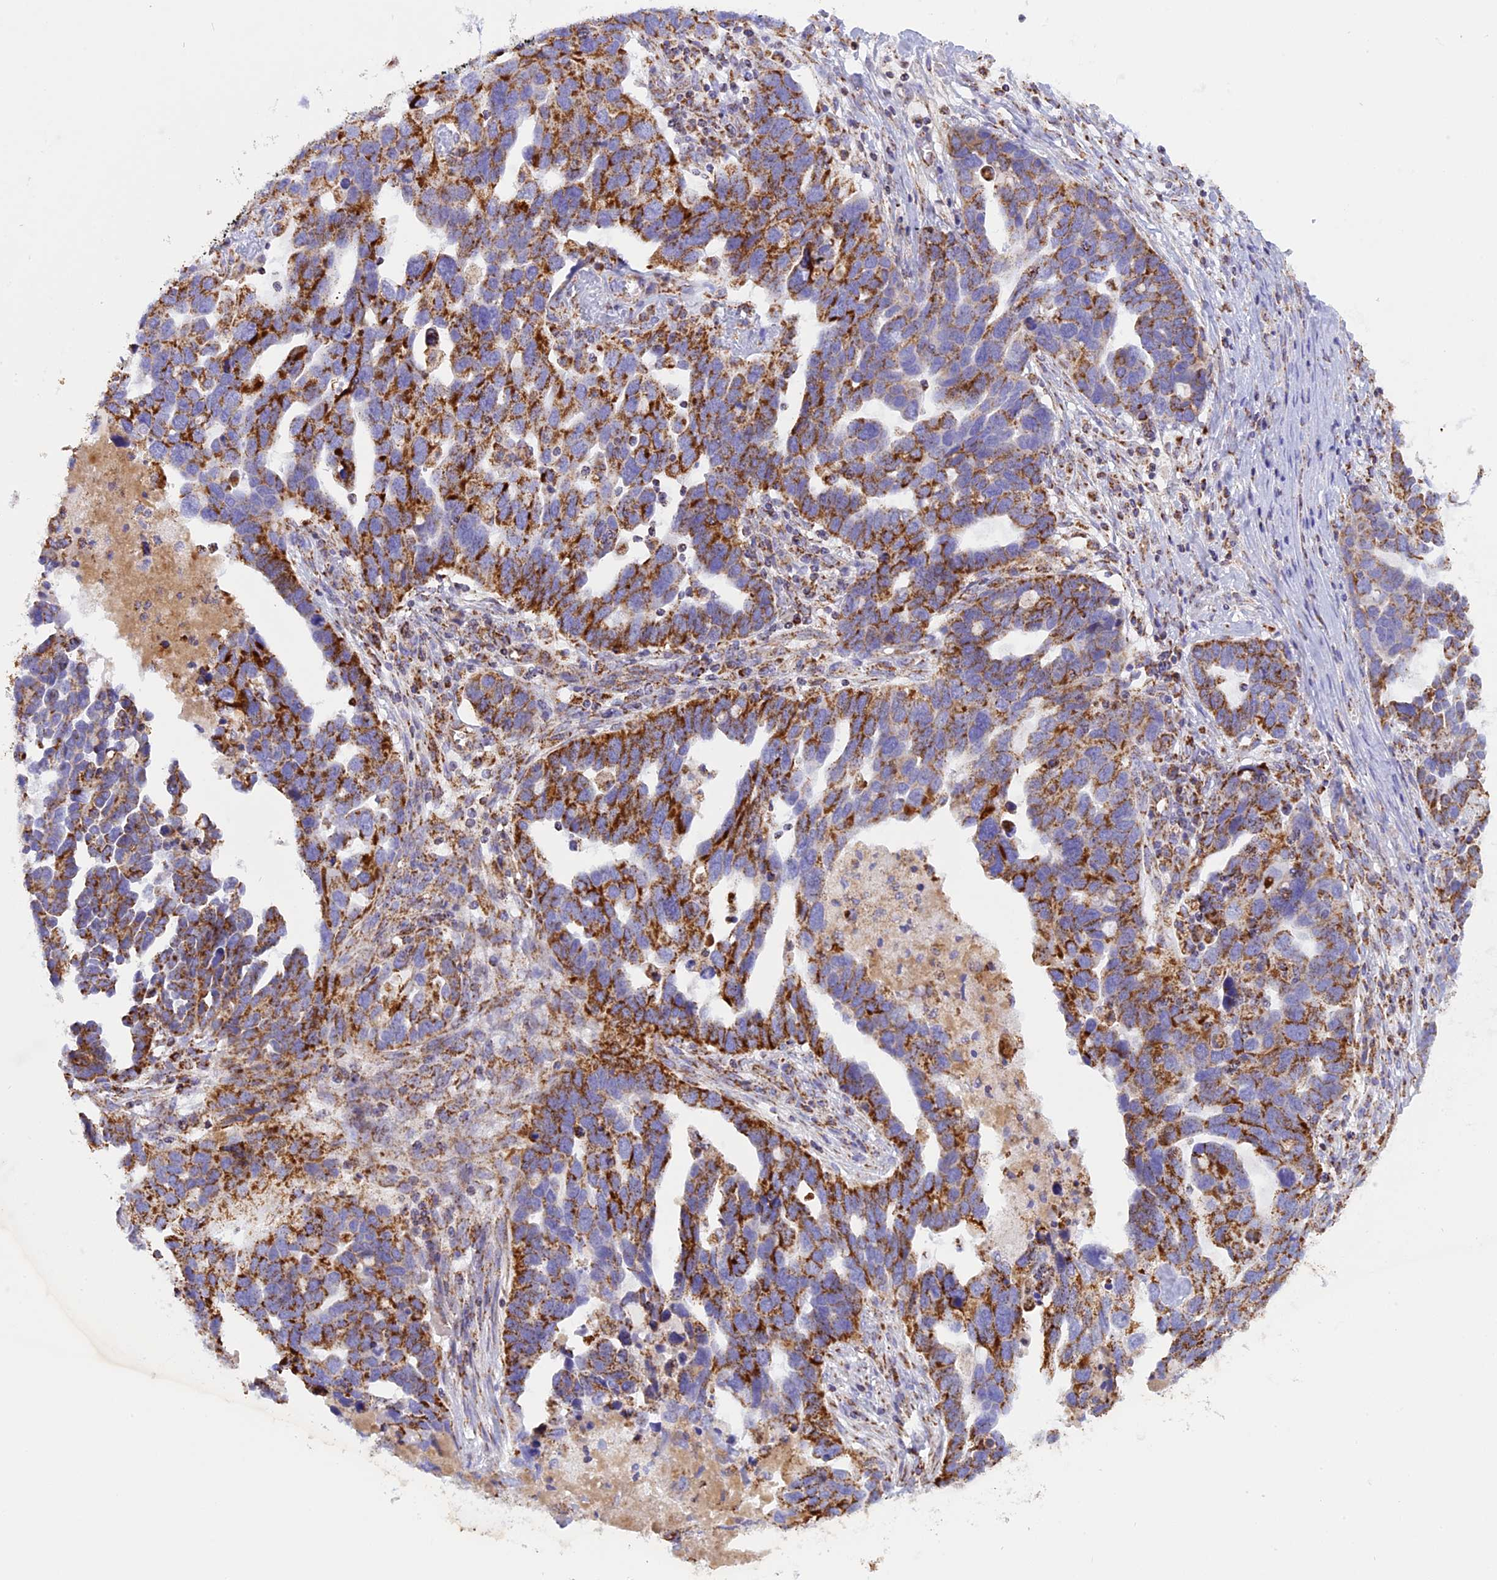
{"staining": {"intensity": "moderate", "quantity": ">75%", "location": "cytoplasmic/membranous"}, "tissue": "ovarian cancer", "cell_type": "Tumor cells", "image_type": "cancer", "snomed": [{"axis": "morphology", "description": "Cystadenocarcinoma, serous, NOS"}, {"axis": "topography", "description": "Ovary"}], "caption": "A micrograph showing moderate cytoplasmic/membranous staining in approximately >75% of tumor cells in ovarian serous cystadenocarcinoma, as visualized by brown immunohistochemical staining.", "gene": "KCNG1", "patient": {"sex": "female", "age": 54}}